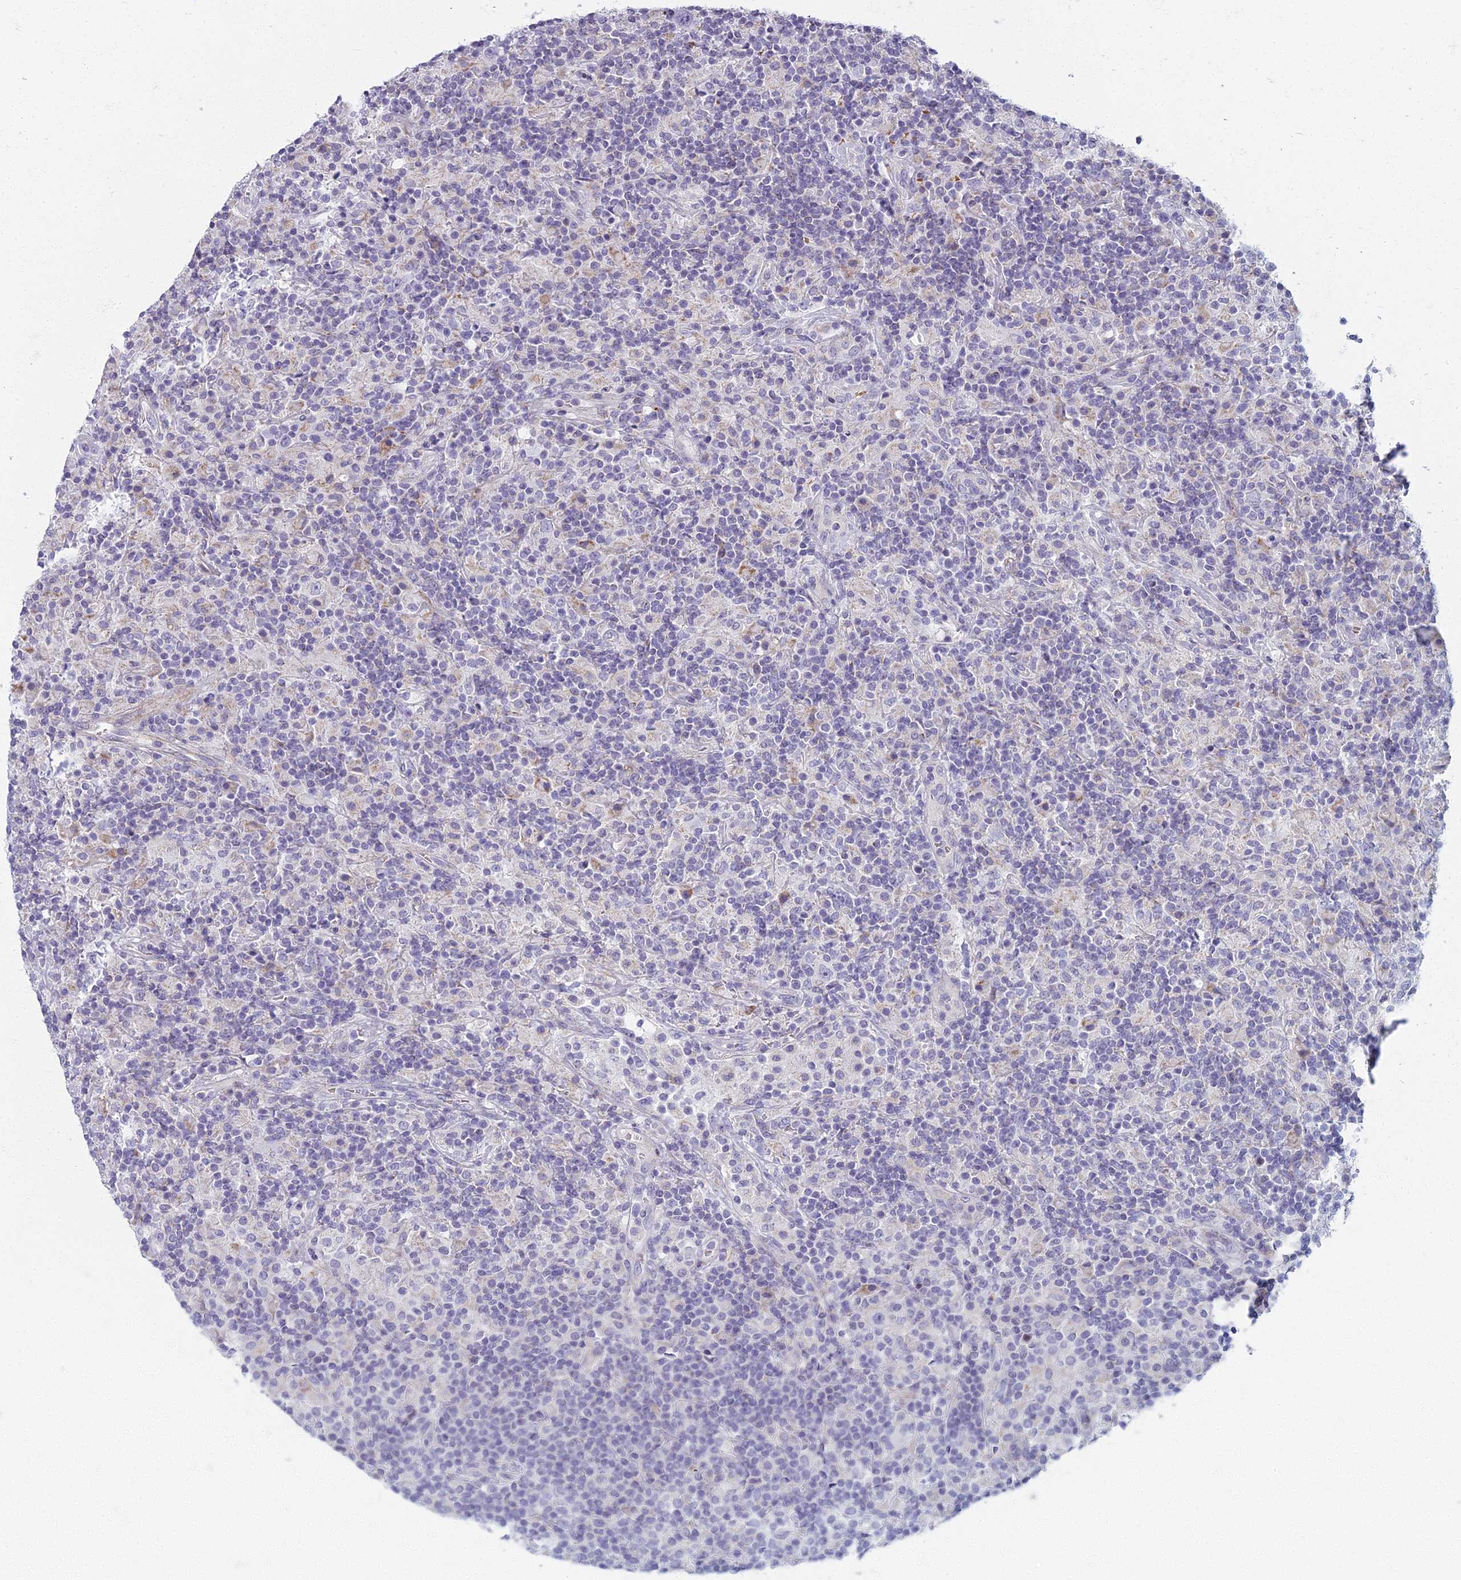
{"staining": {"intensity": "negative", "quantity": "none", "location": "none"}, "tissue": "lymphoma", "cell_type": "Tumor cells", "image_type": "cancer", "snomed": [{"axis": "morphology", "description": "Hodgkin's disease, NOS"}, {"axis": "topography", "description": "Lymph node"}], "caption": "Immunohistochemistry (IHC) image of human lymphoma stained for a protein (brown), which reveals no expression in tumor cells.", "gene": "ARL15", "patient": {"sex": "male", "age": 70}}